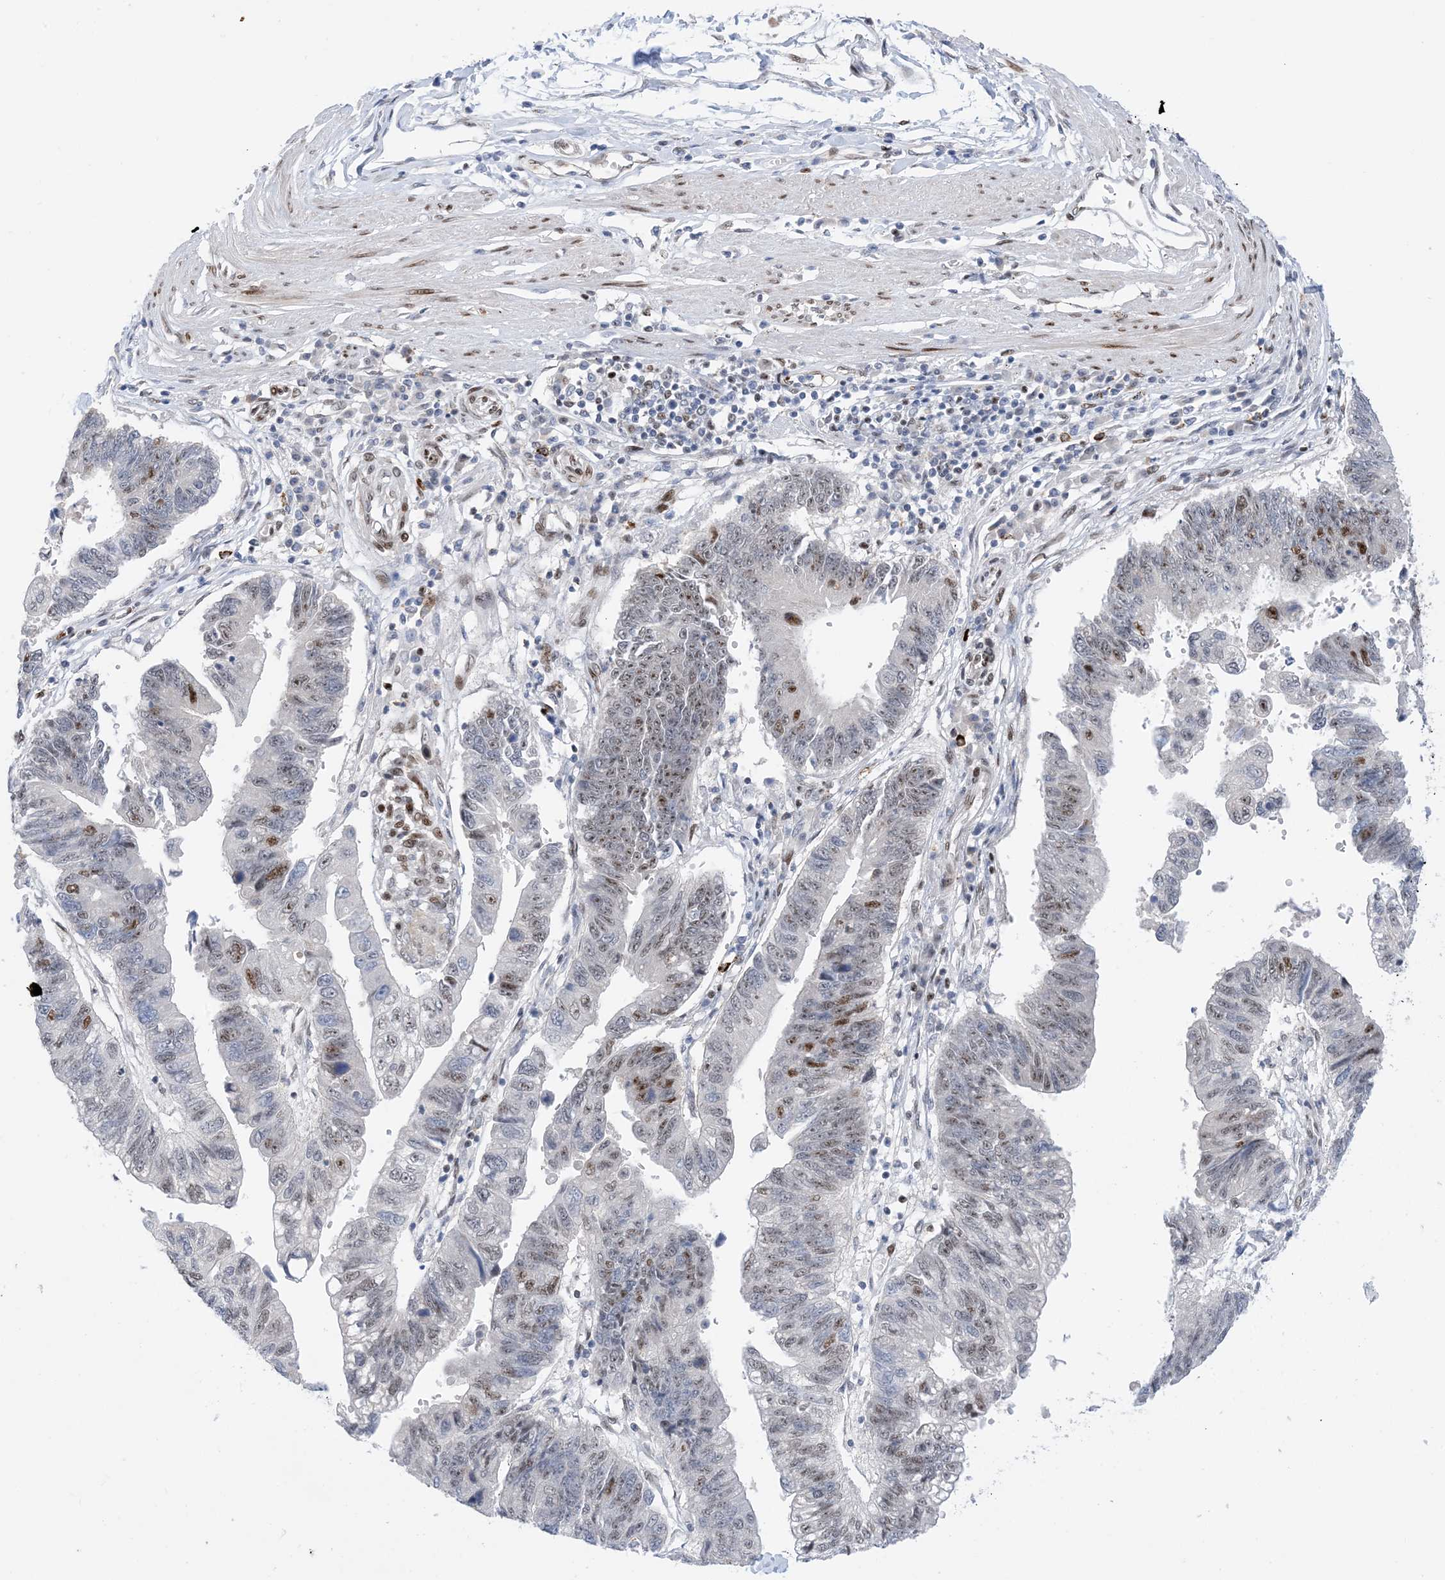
{"staining": {"intensity": "moderate", "quantity": "25%-75%", "location": "nuclear"}, "tissue": "stomach cancer", "cell_type": "Tumor cells", "image_type": "cancer", "snomed": [{"axis": "morphology", "description": "Adenocarcinoma, NOS"}, {"axis": "topography", "description": "Stomach"}], "caption": "This image exhibits stomach cancer stained with immunohistochemistry (IHC) to label a protein in brown. The nuclear of tumor cells show moderate positivity for the protein. Nuclei are counter-stained blue.", "gene": "TSPYL1", "patient": {"sex": "male", "age": 59}}